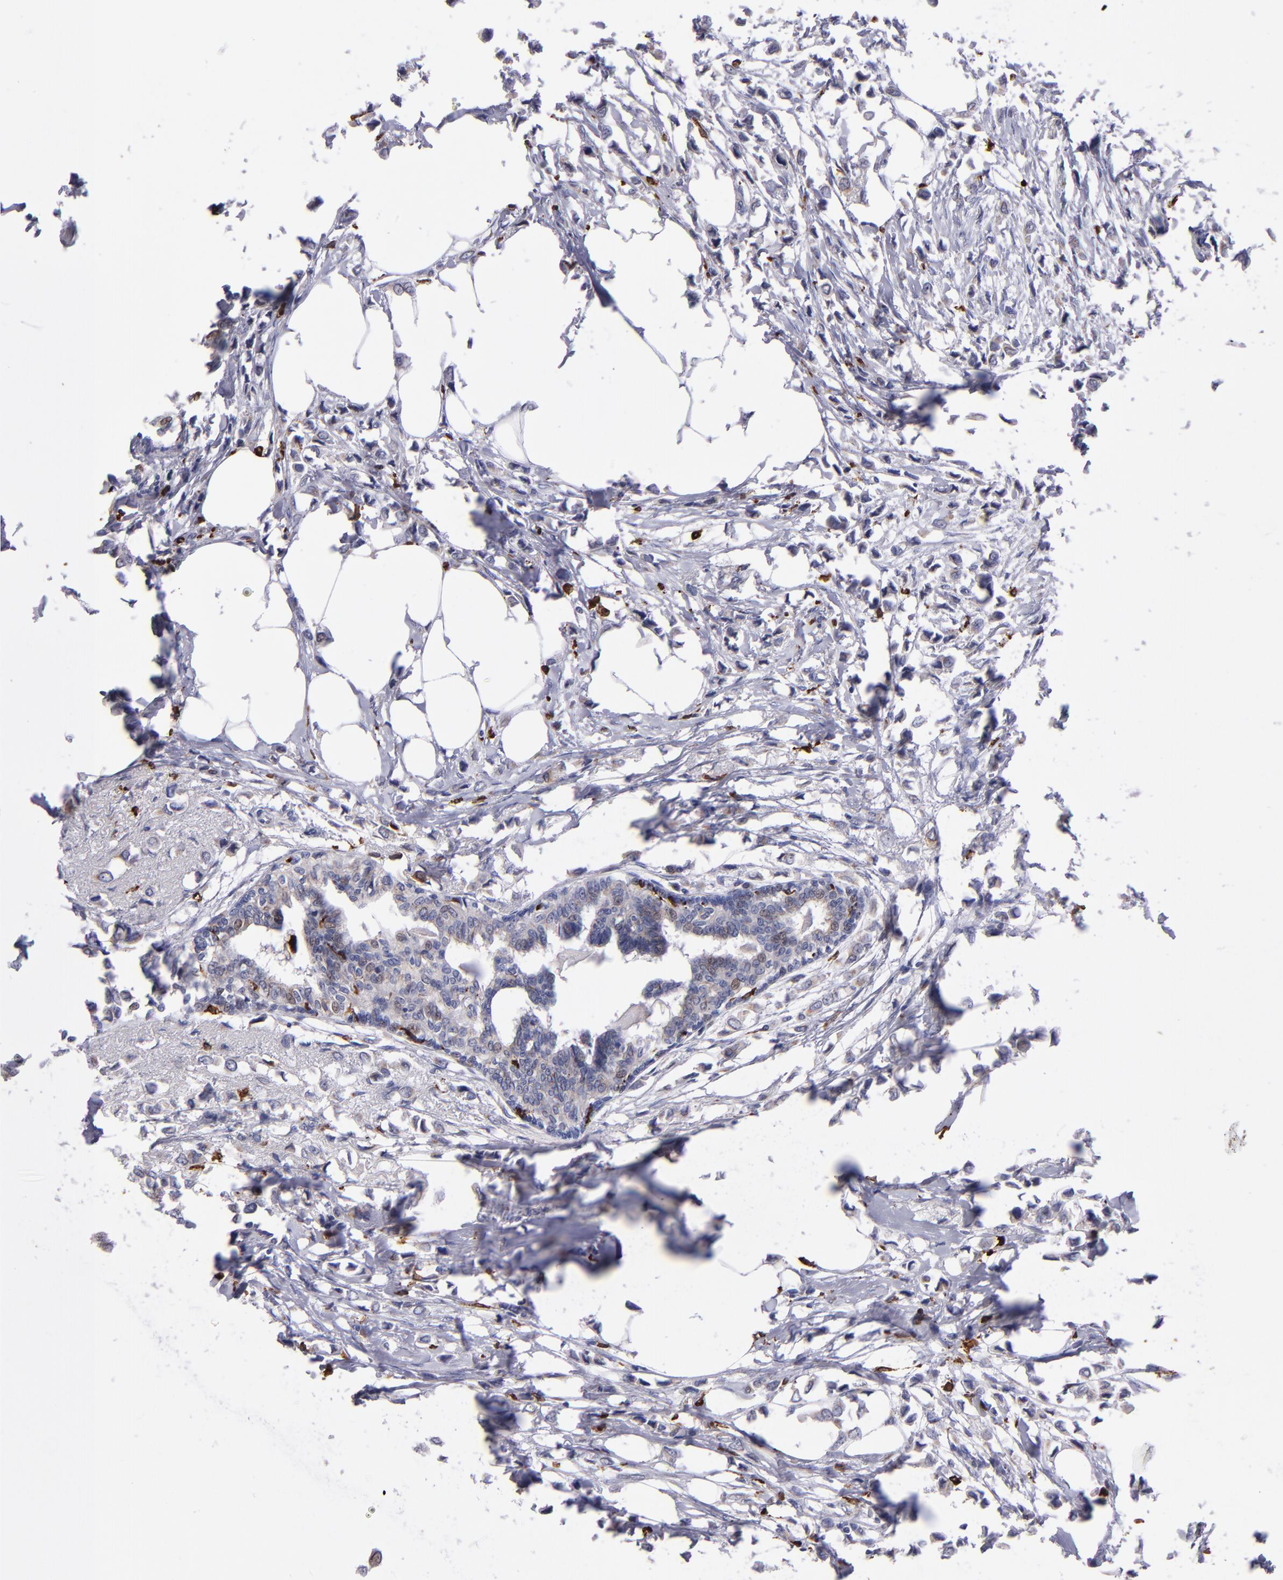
{"staining": {"intensity": "weak", "quantity": "<25%", "location": "cytoplasmic/membranous"}, "tissue": "breast cancer", "cell_type": "Tumor cells", "image_type": "cancer", "snomed": [{"axis": "morphology", "description": "Lobular carcinoma"}, {"axis": "topography", "description": "Breast"}], "caption": "Lobular carcinoma (breast) stained for a protein using immunohistochemistry displays no expression tumor cells.", "gene": "PTGS1", "patient": {"sex": "female", "age": 51}}